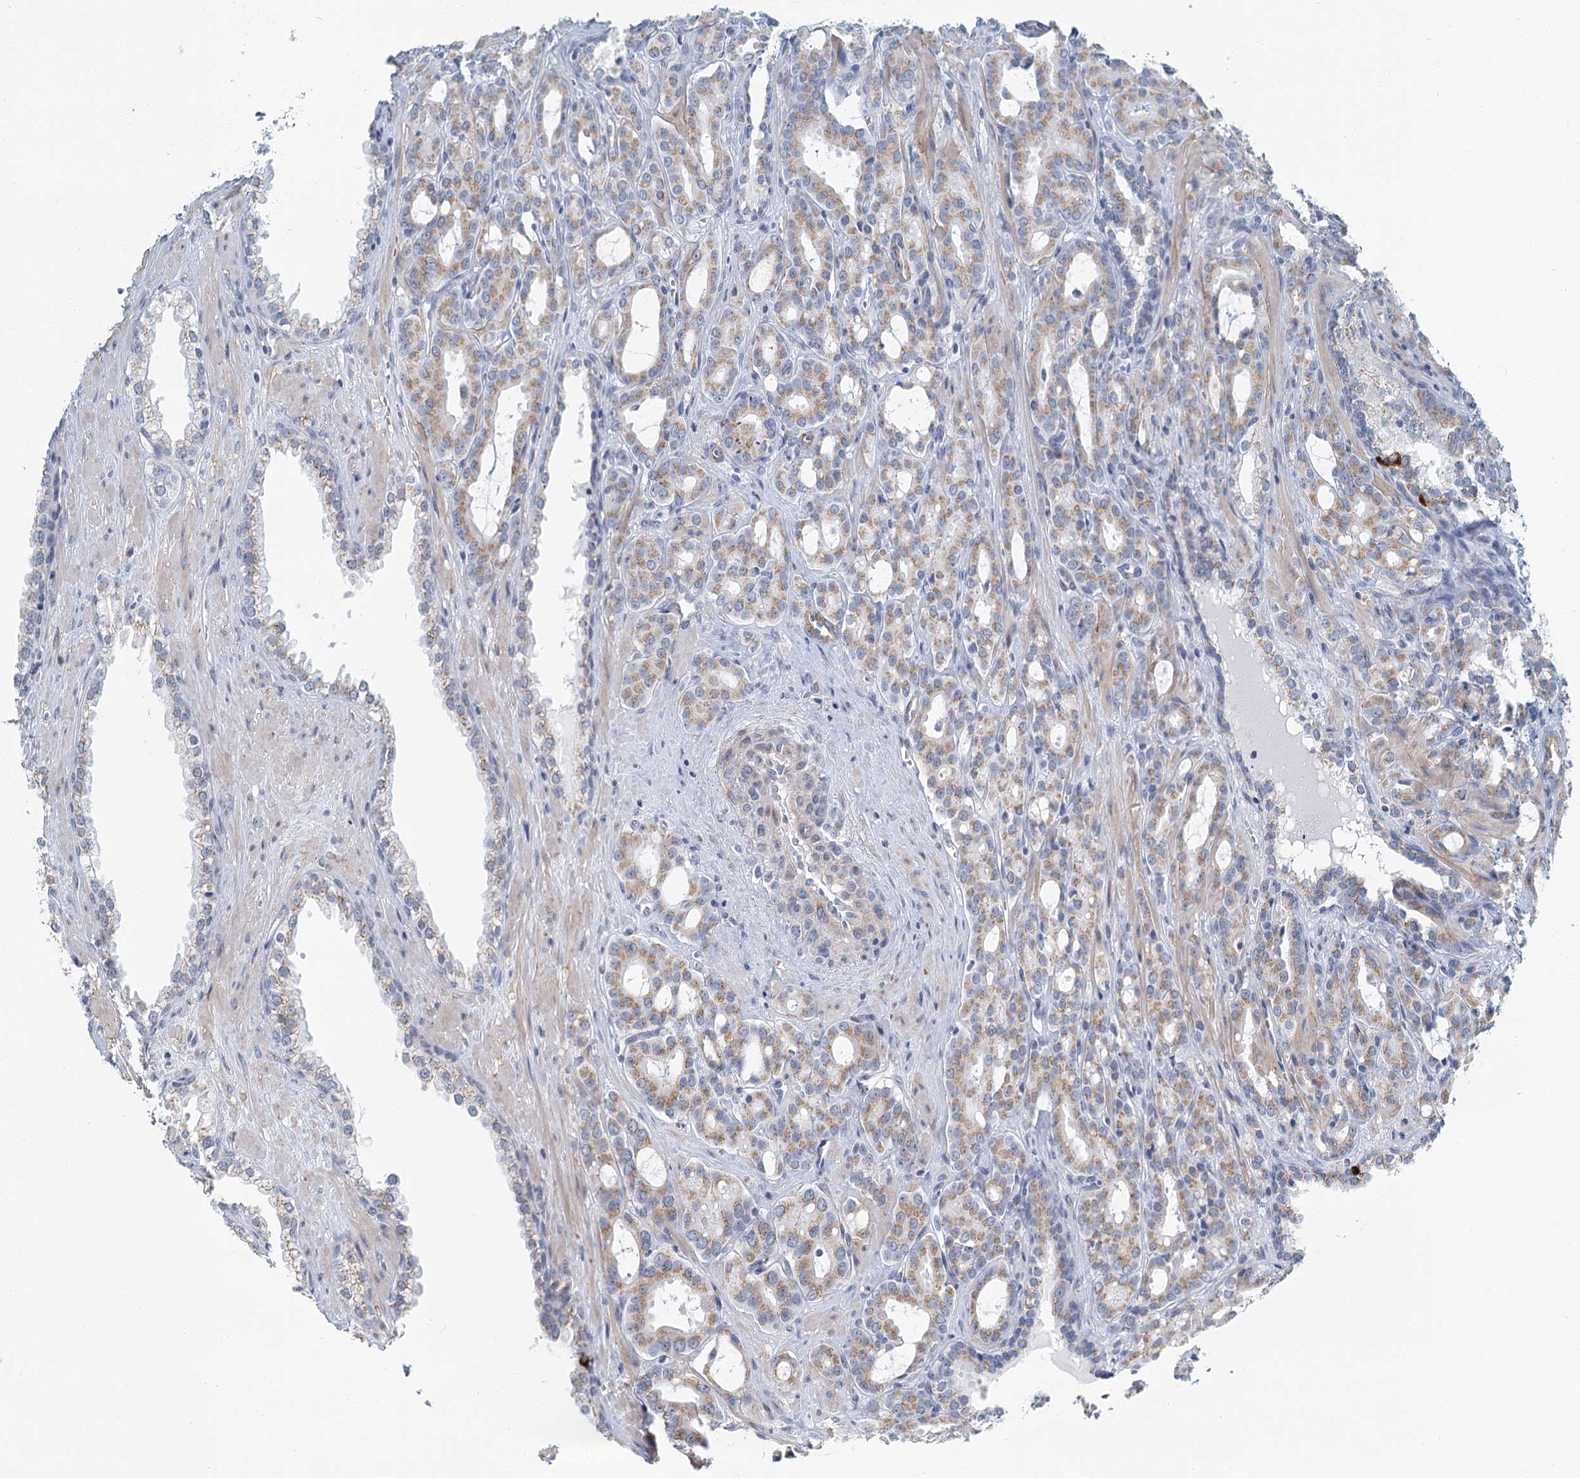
{"staining": {"intensity": "weak", "quantity": ">75%", "location": "cytoplasmic/membranous"}, "tissue": "prostate cancer", "cell_type": "Tumor cells", "image_type": "cancer", "snomed": [{"axis": "morphology", "description": "Adenocarcinoma, High grade"}, {"axis": "topography", "description": "Prostate"}], "caption": "DAB immunohistochemical staining of prostate cancer (high-grade adenocarcinoma) reveals weak cytoplasmic/membranous protein positivity in about >75% of tumor cells. (DAB IHC with brightfield microscopy, high magnification).", "gene": "ZNF527", "patient": {"sex": "male", "age": 72}}